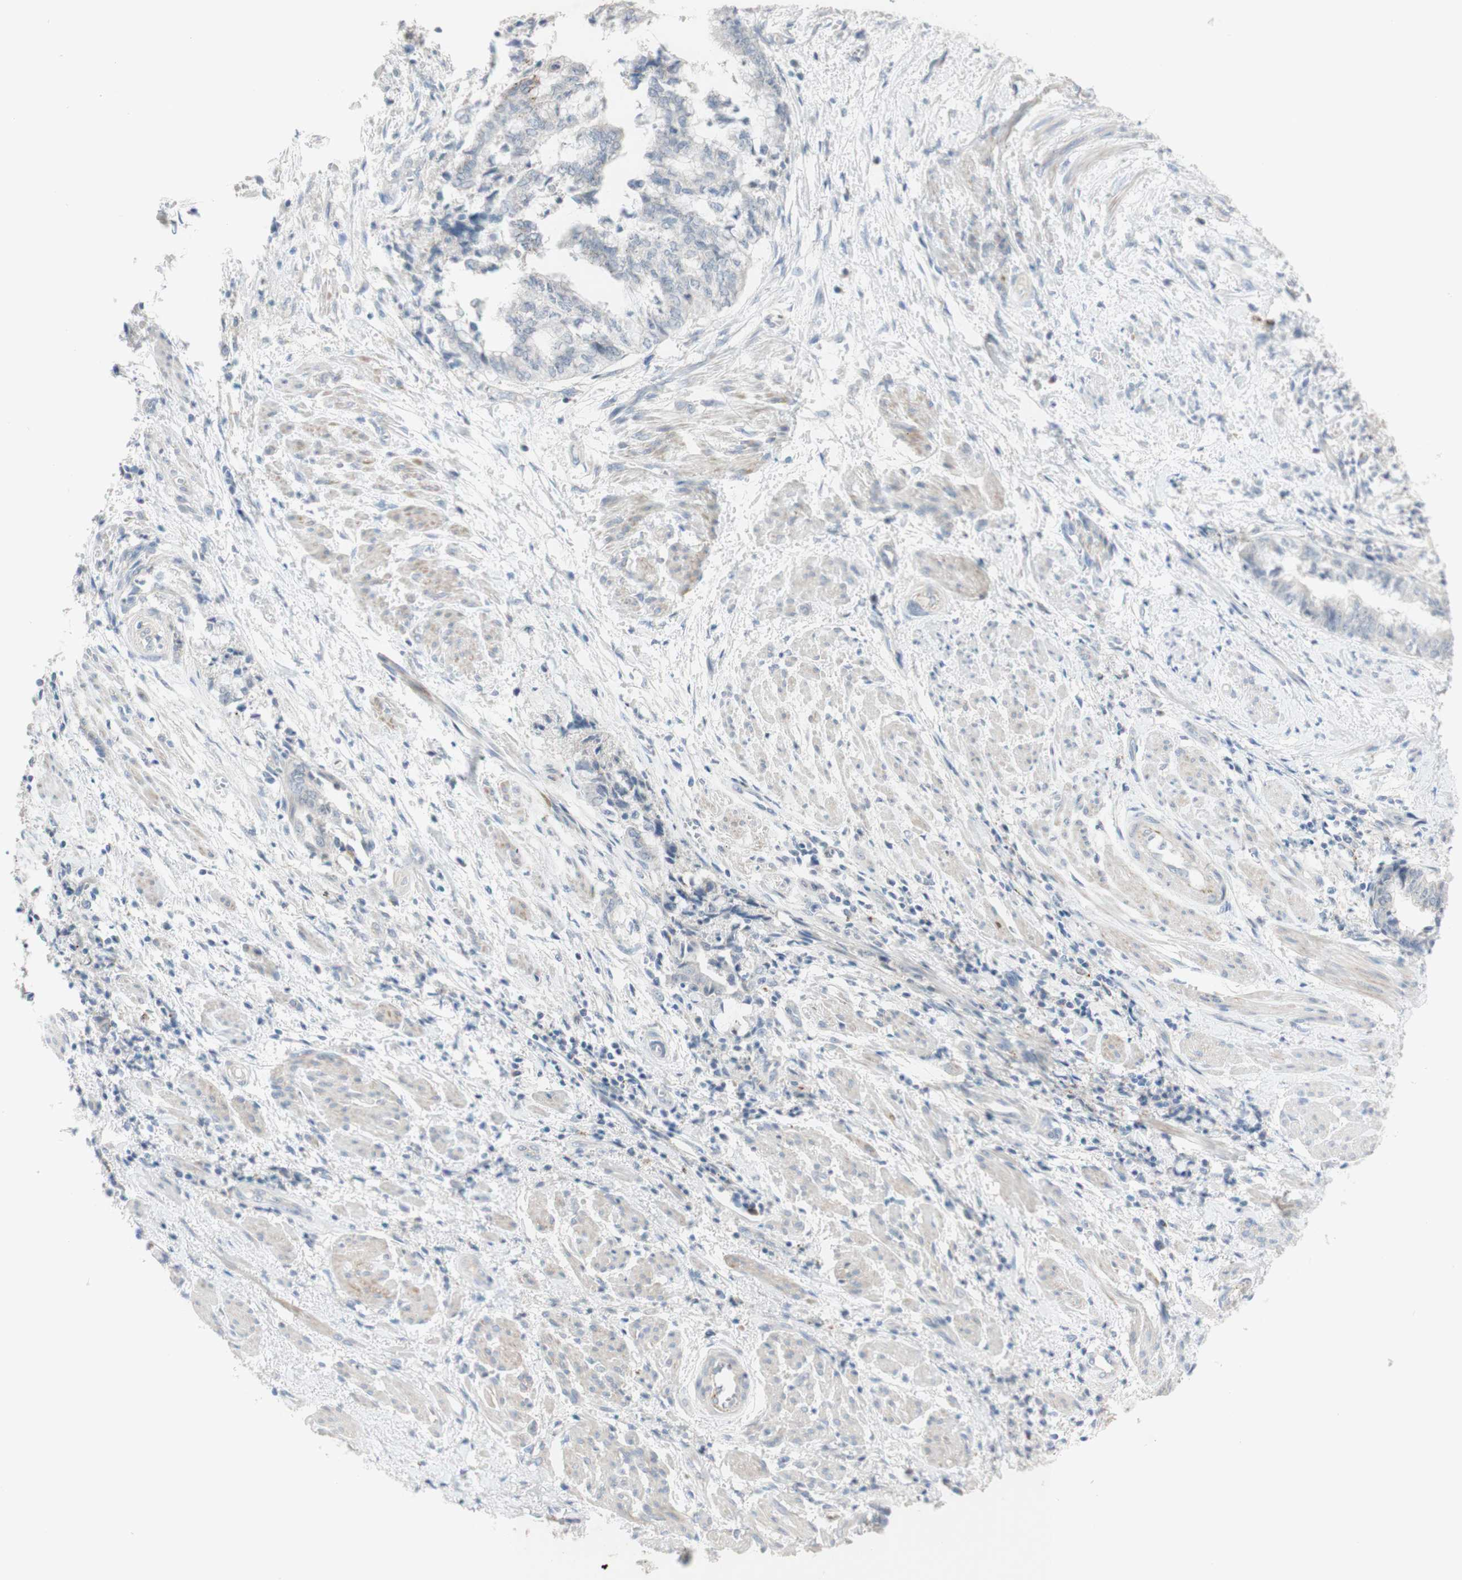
{"staining": {"intensity": "negative", "quantity": "none", "location": "none"}, "tissue": "endometrial cancer", "cell_type": "Tumor cells", "image_type": "cancer", "snomed": [{"axis": "morphology", "description": "Necrosis, NOS"}, {"axis": "morphology", "description": "Adenocarcinoma, NOS"}, {"axis": "topography", "description": "Endometrium"}], "caption": "There is no significant positivity in tumor cells of endometrial cancer (adenocarcinoma).", "gene": "MANEA", "patient": {"sex": "female", "age": 79}}